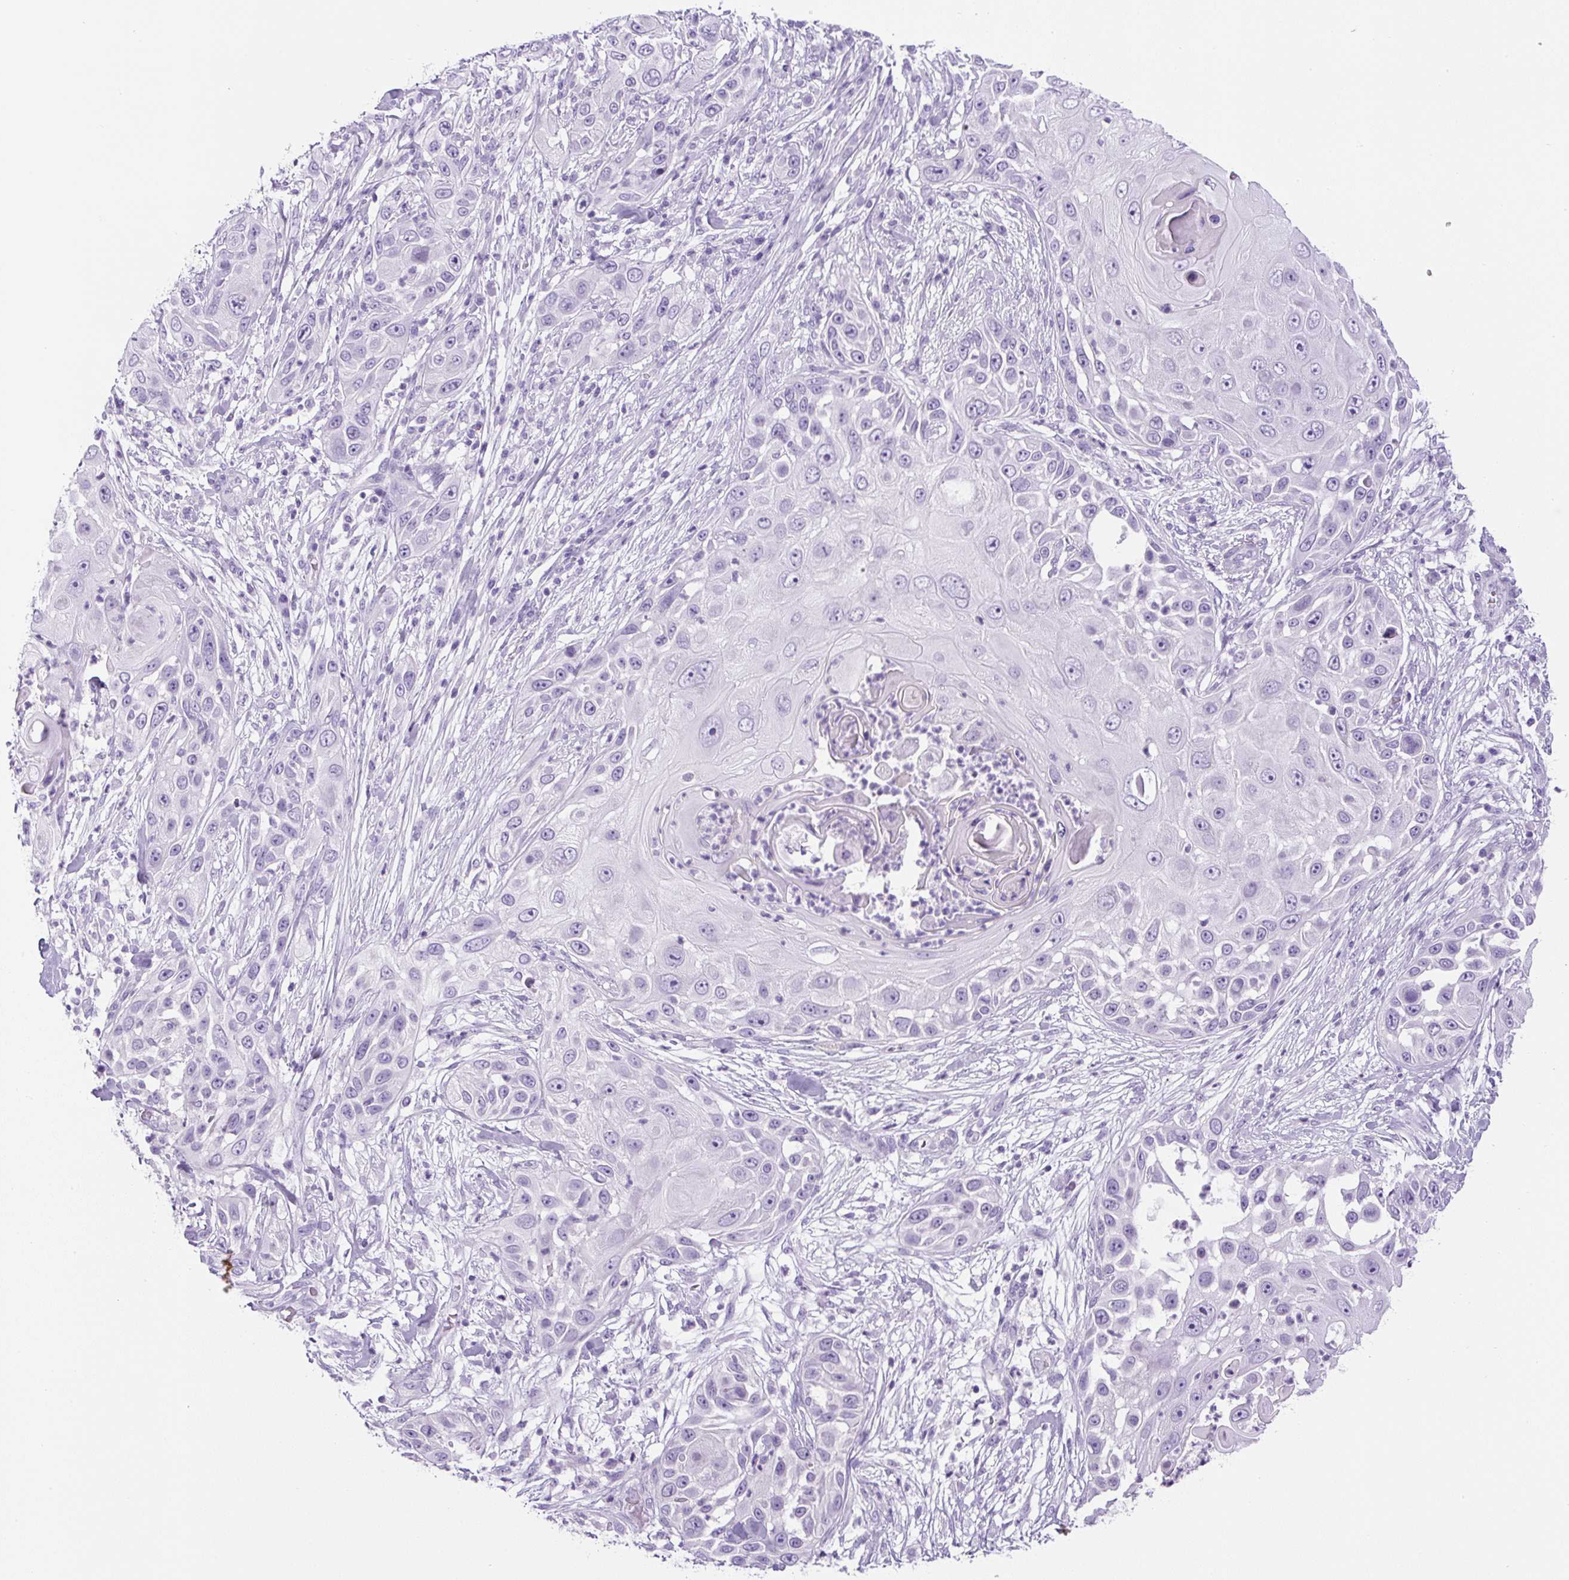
{"staining": {"intensity": "negative", "quantity": "none", "location": "none"}, "tissue": "skin cancer", "cell_type": "Tumor cells", "image_type": "cancer", "snomed": [{"axis": "morphology", "description": "Squamous cell carcinoma, NOS"}, {"axis": "topography", "description": "Skin"}], "caption": "A high-resolution histopathology image shows IHC staining of skin cancer, which displays no significant expression in tumor cells.", "gene": "UBL3", "patient": {"sex": "female", "age": 44}}